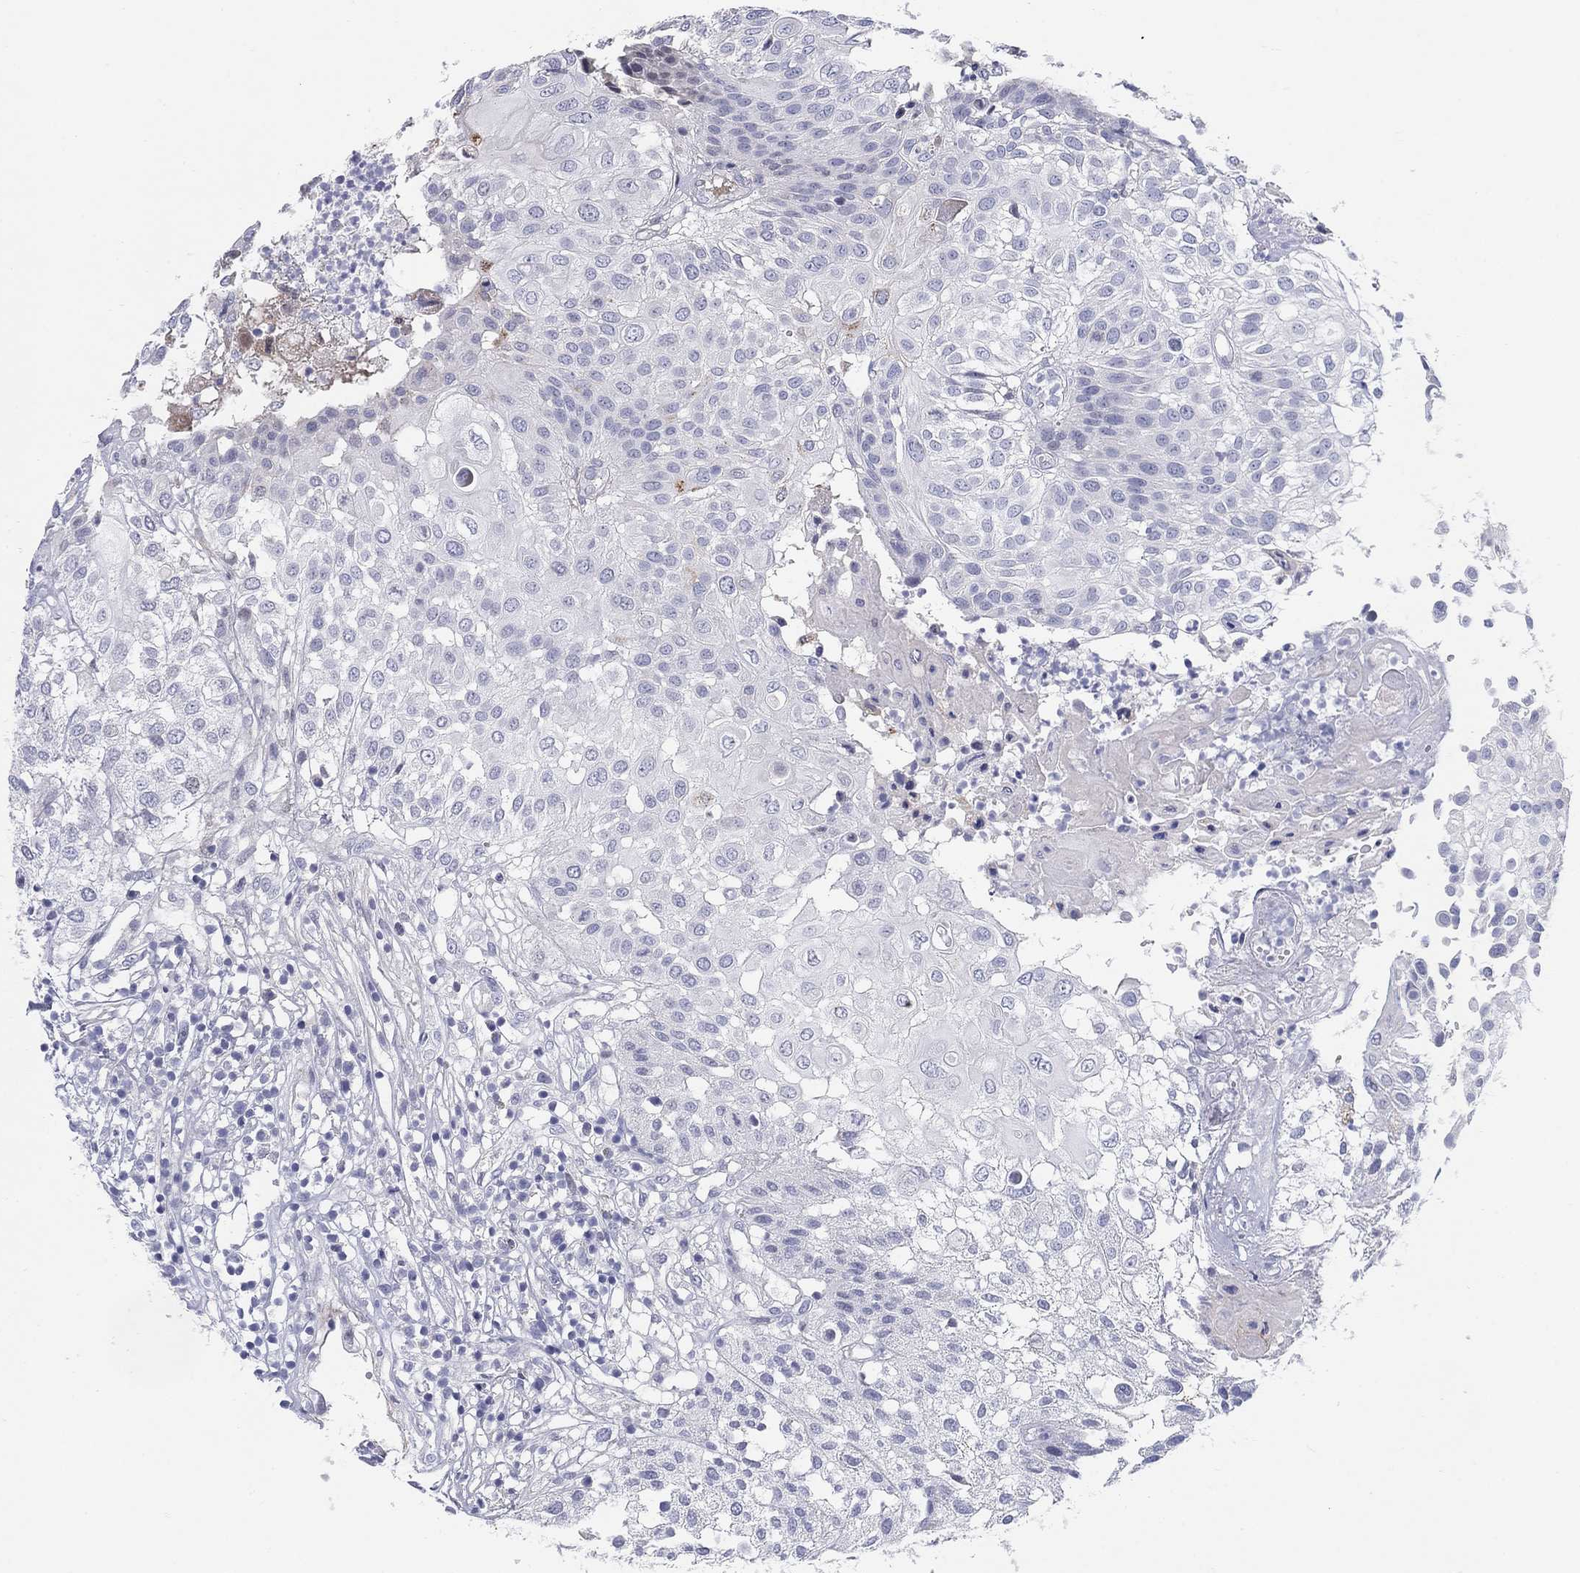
{"staining": {"intensity": "negative", "quantity": "none", "location": "none"}, "tissue": "urothelial cancer", "cell_type": "Tumor cells", "image_type": "cancer", "snomed": [{"axis": "morphology", "description": "Urothelial carcinoma, High grade"}, {"axis": "topography", "description": "Urinary bladder"}], "caption": "DAB (3,3'-diaminobenzidine) immunohistochemical staining of human high-grade urothelial carcinoma shows no significant positivity in tumor cells.", "gene": "HEATR4", "patient": {"sex": "female", "age": 79}}